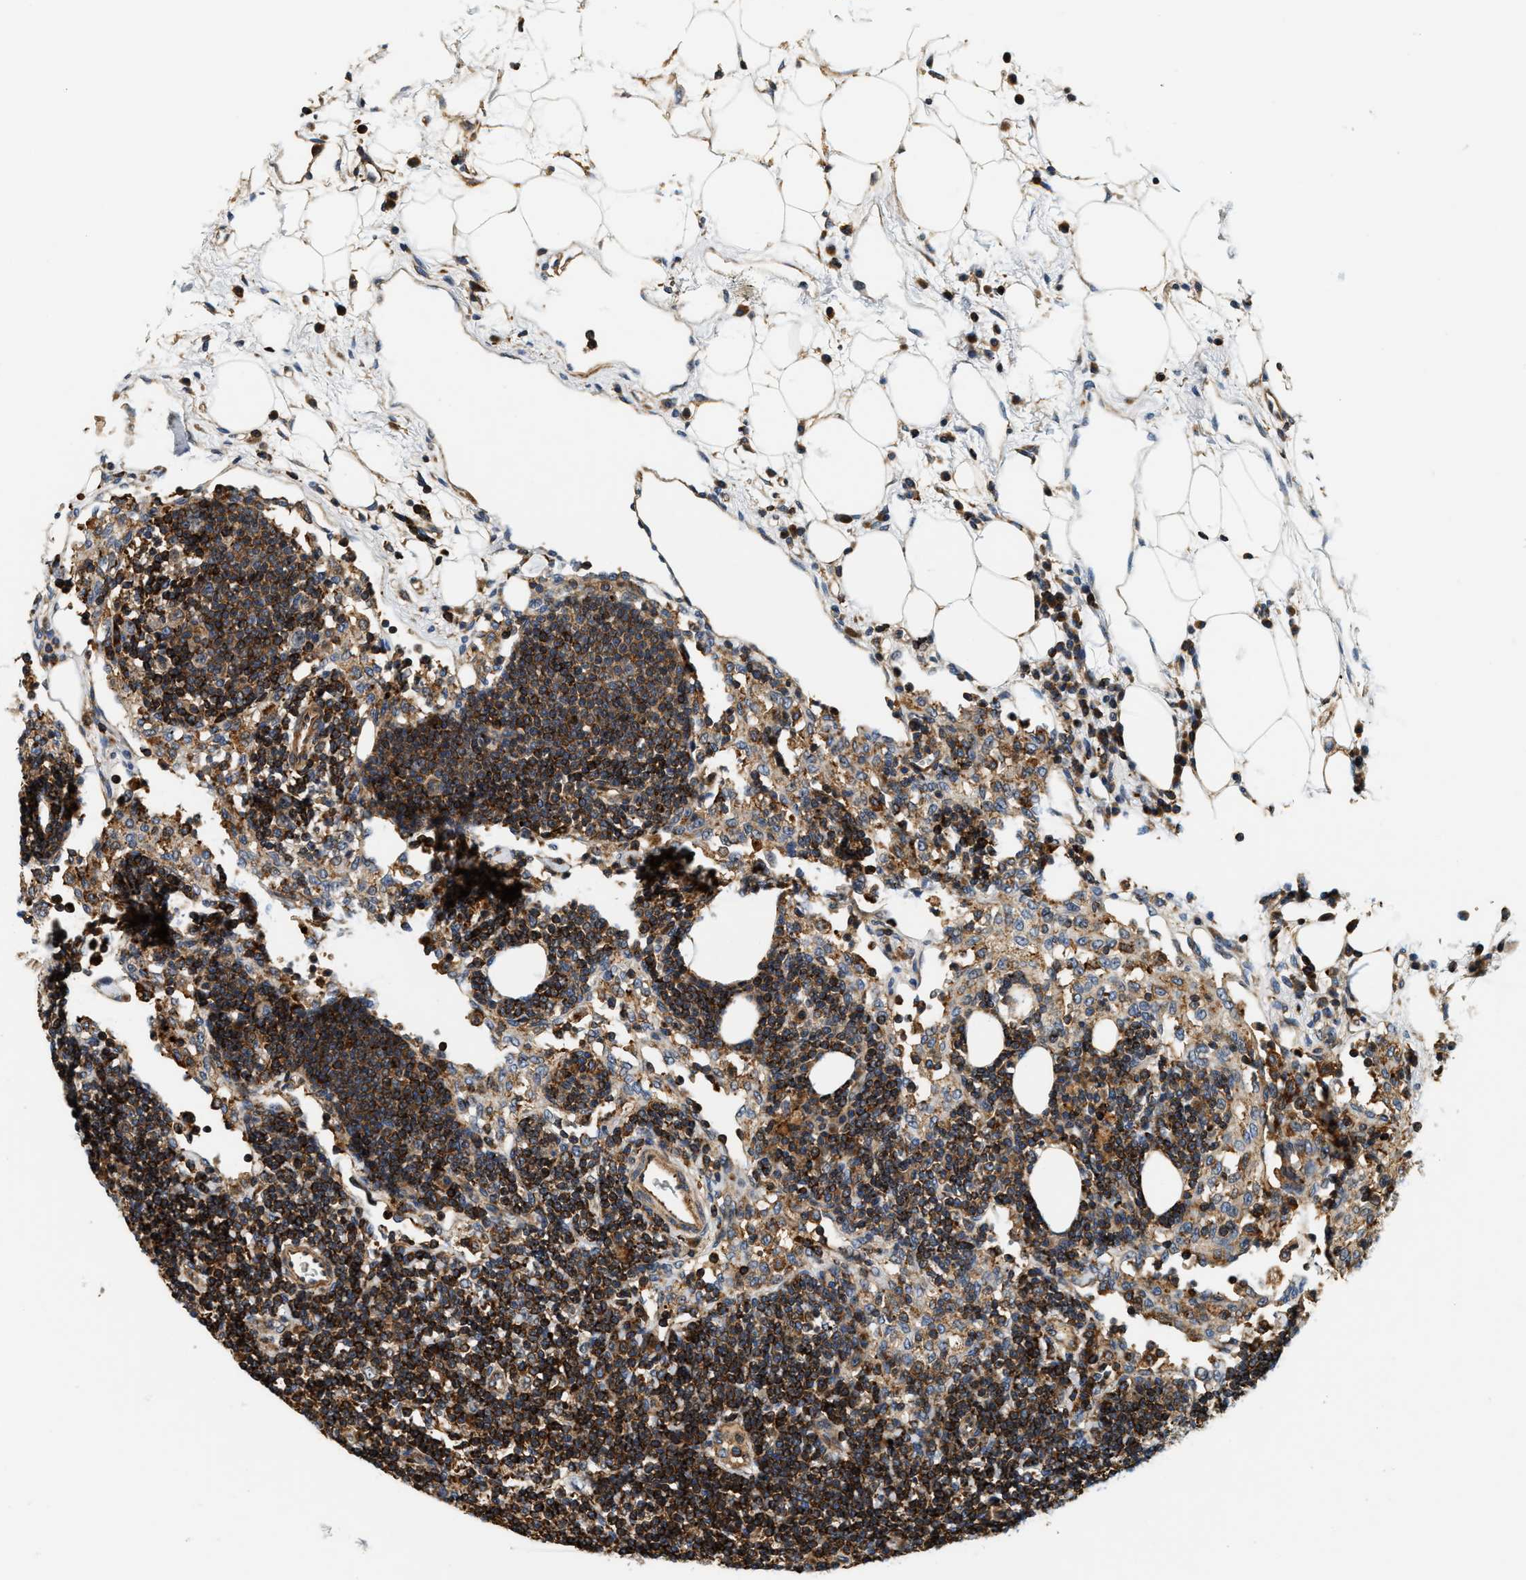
{"staining": {"intensity": "strong", "quantity": "<25%", "location": "cytoplasmic/membranous"}, "tissue": "lymph node", "cell_type": "Germinal center cells", "image_type": "normal", "snomed": [{"axis": "morphology", "description": "Normal tissue, NOS"}, {"axis": "morphology", "description": "Carcinoid, malignant, NOS"}, {"axis": "topography", "description": "Lymph node"}], "caption": "Lymph node stained with immunohistochemistry (IHC) displays strong cytoplasmic/membranous expression in approximately <25% of germinal center cells. (DAB IHC with brightfield microscopy, high magnification).", "gene": "SAMD9", "patient": {"sex": "male", "age": 47}}